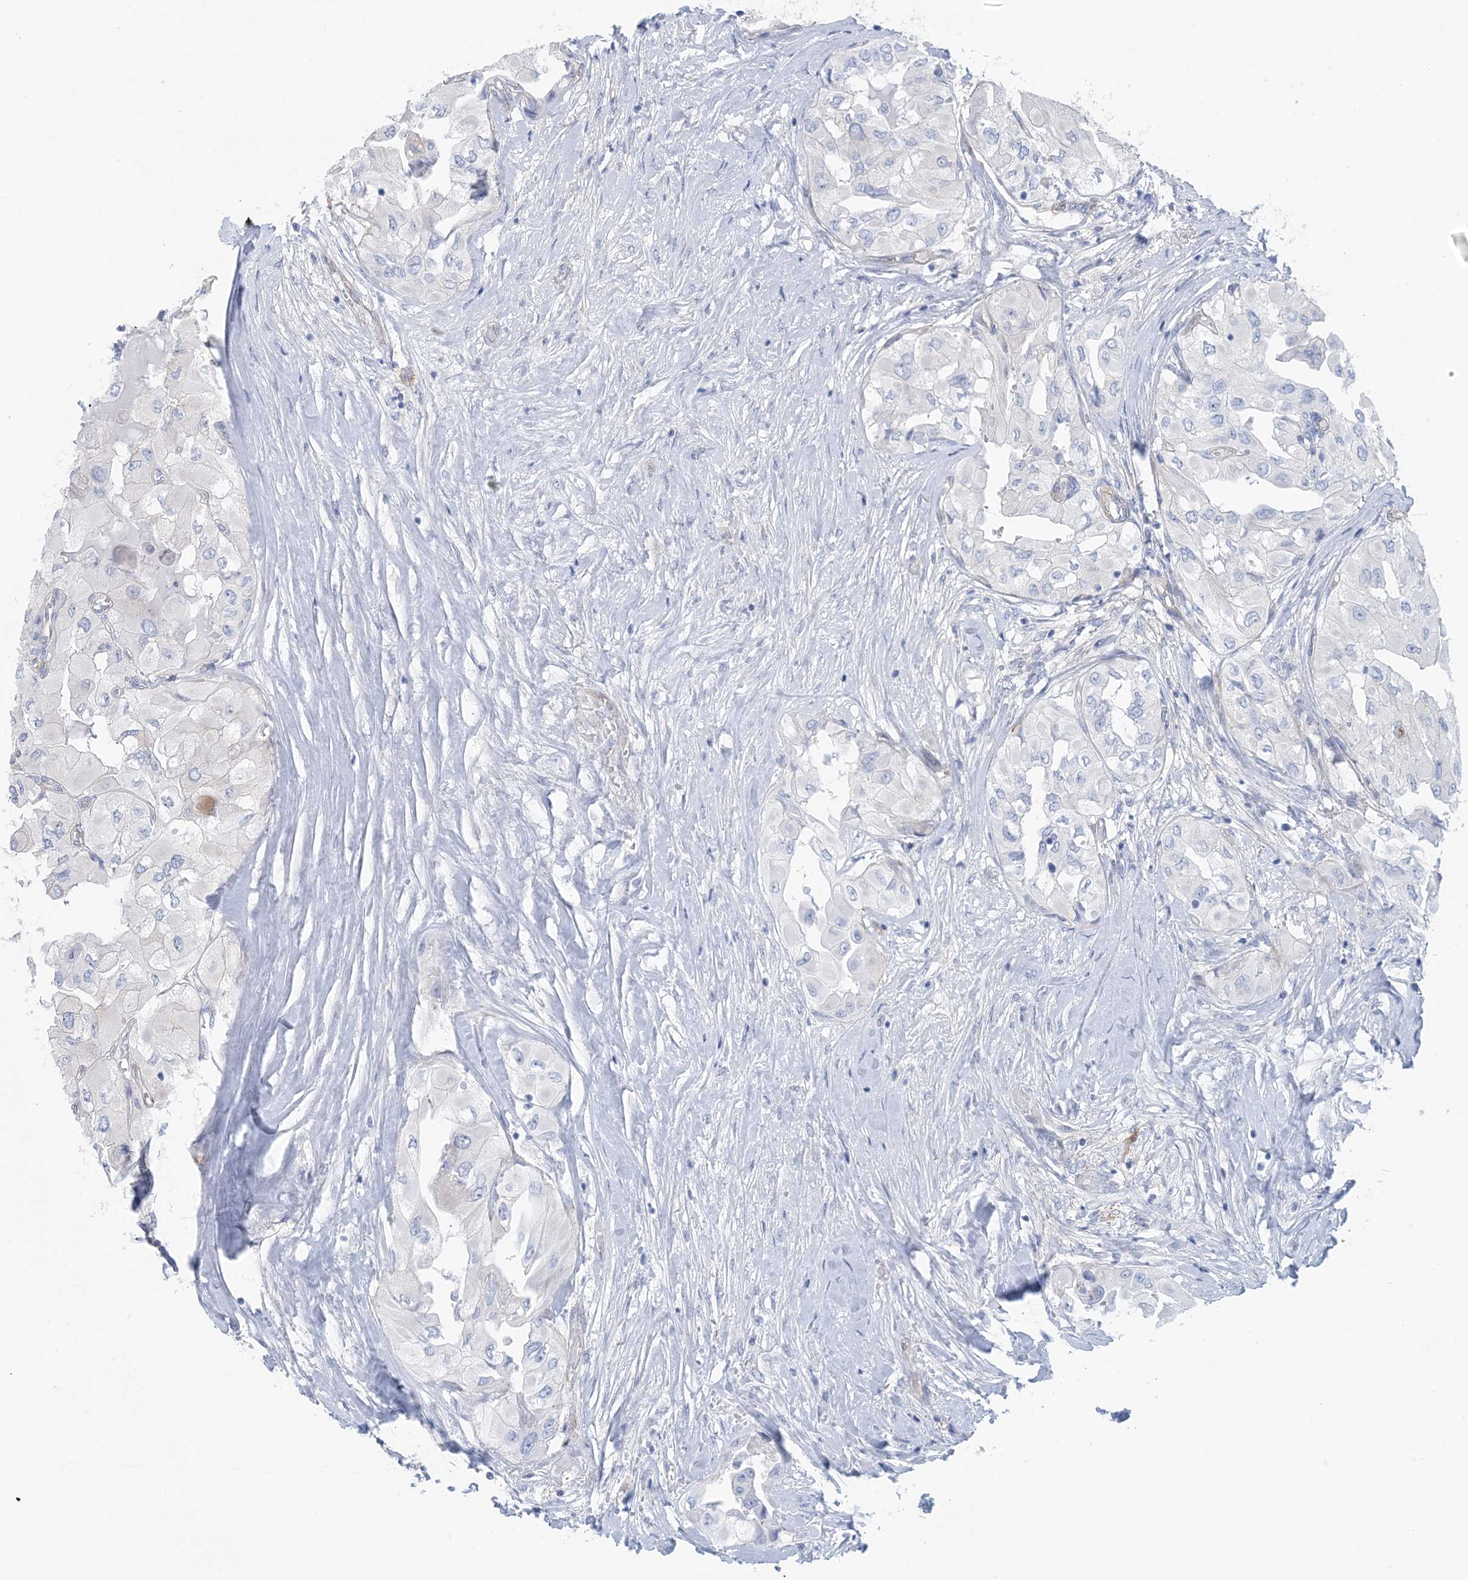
{"staining": {"intensity": "negative", "quantity": "none", "location": "none"}, "tissue": "thyroid cancer", "cell_type": "Tumor cells", "image_type": "cancer", "snomed": [{"axis": "morphology", "description": "Papillary adenocarcinoma, NOS"}, {"axis": "topography", "description": "Thyroid gland"}], "caption": "Tumor cells are negative for brown protein staining in thyroid cancer (papillary adenocarcinoma).", "gene": "SHANK1", "patient": {"sex": "female", "age": 59}}